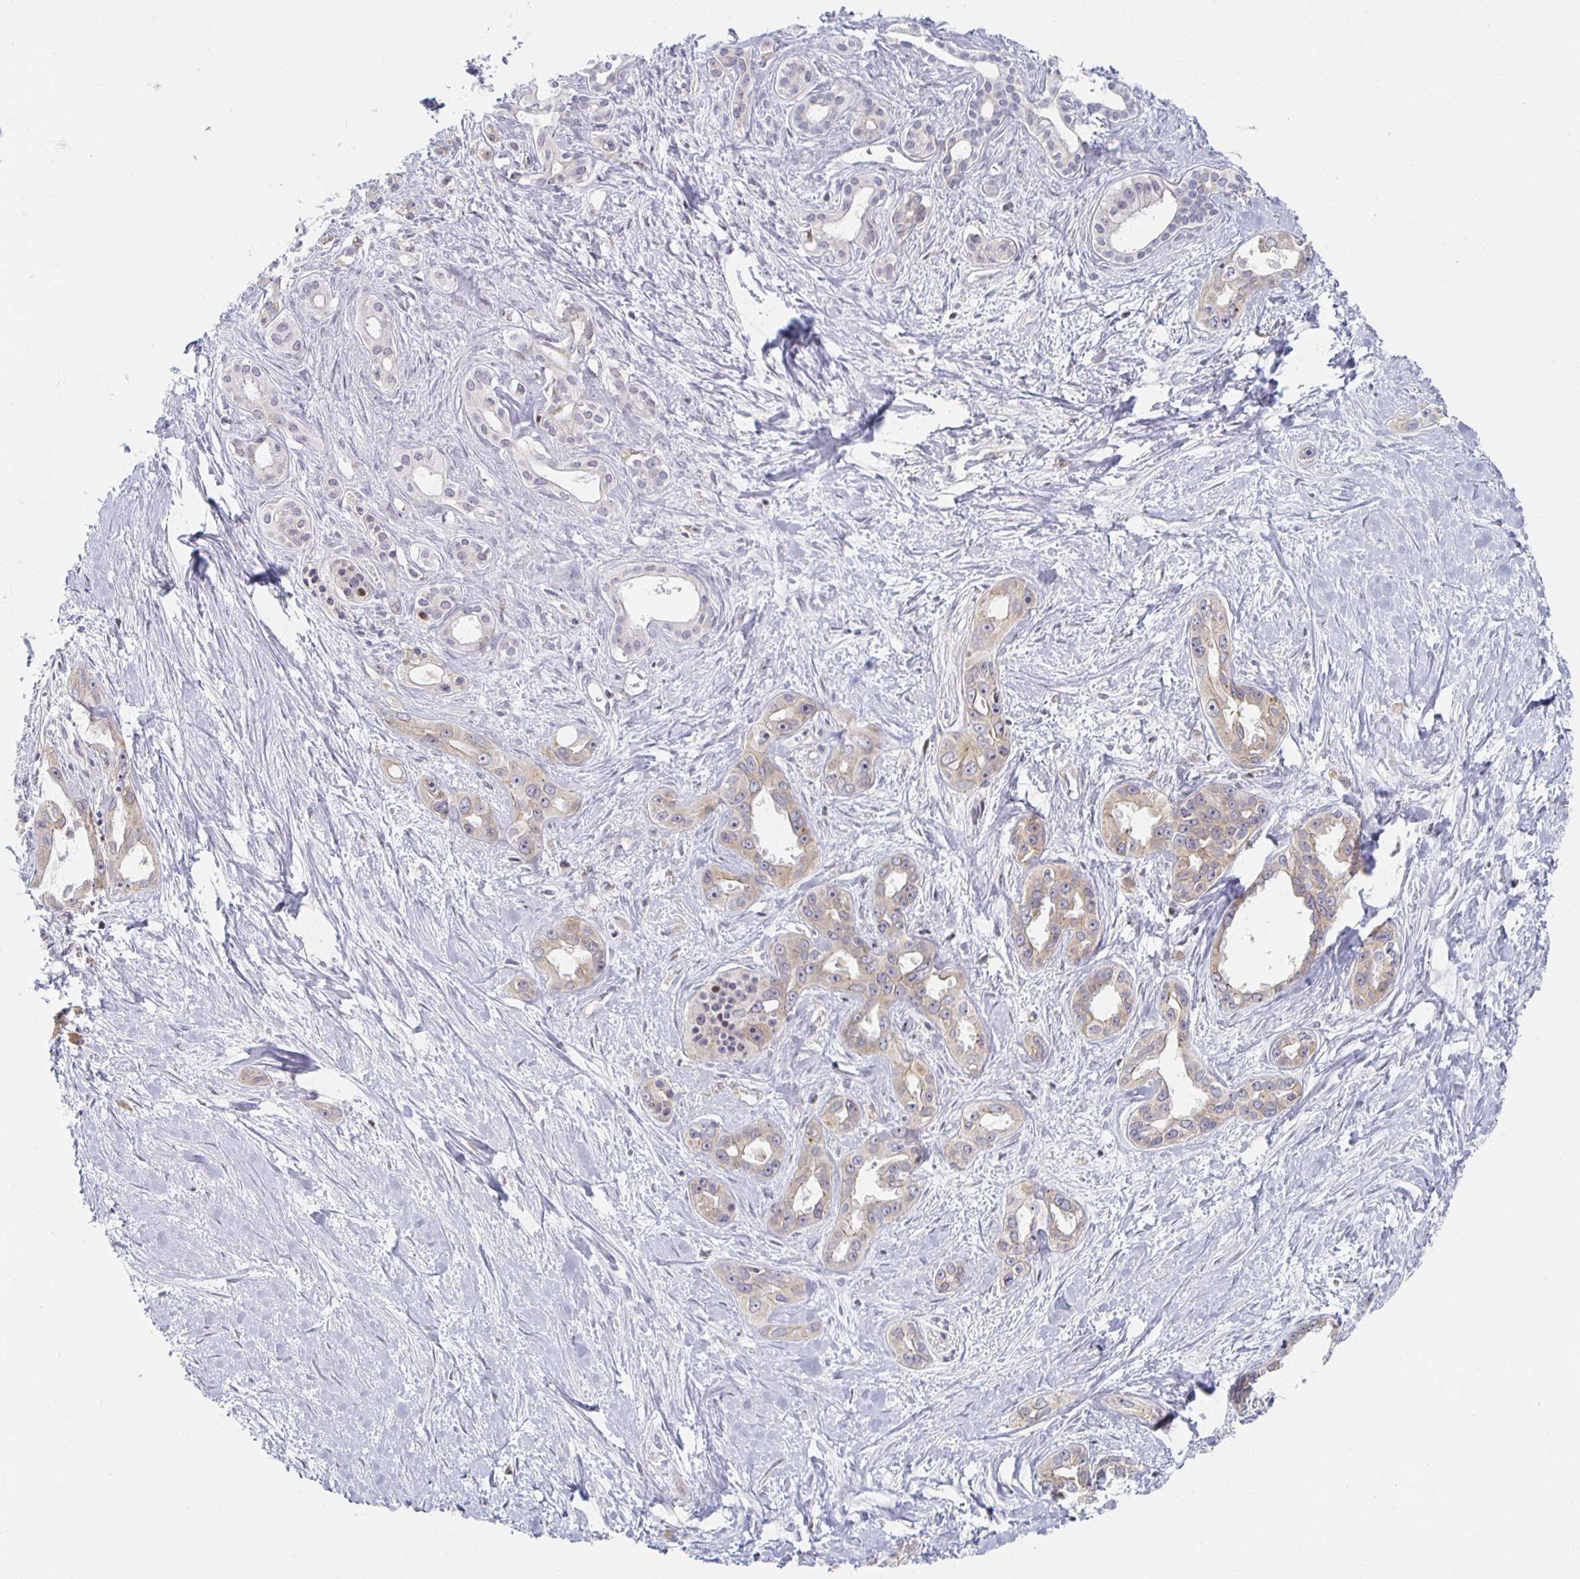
{"staining": {"intensity": "weak", "quantity": "25%-75%", "location": "cytoplasmic/membranous"}, "tissue": "pancreatic cancer", "cell_type": "Tumor cells", "image_type": "cancer", "snomed": [{"axis": "morphology", "description": "Adenocarcinoma, NOS"}, {"axis": "topography", "description": "Pancreas"}], "caption": "A high-resolution image shows immunohistochemistry (IHC) staining of pancreatic adenocarcinoma, which reveals weak cytoplasmic/membranous positivity in approximately 25%-75% of tumor cells.", "gene": "HCFC1R1", "patient": {"sex": "female", "age": 50}}